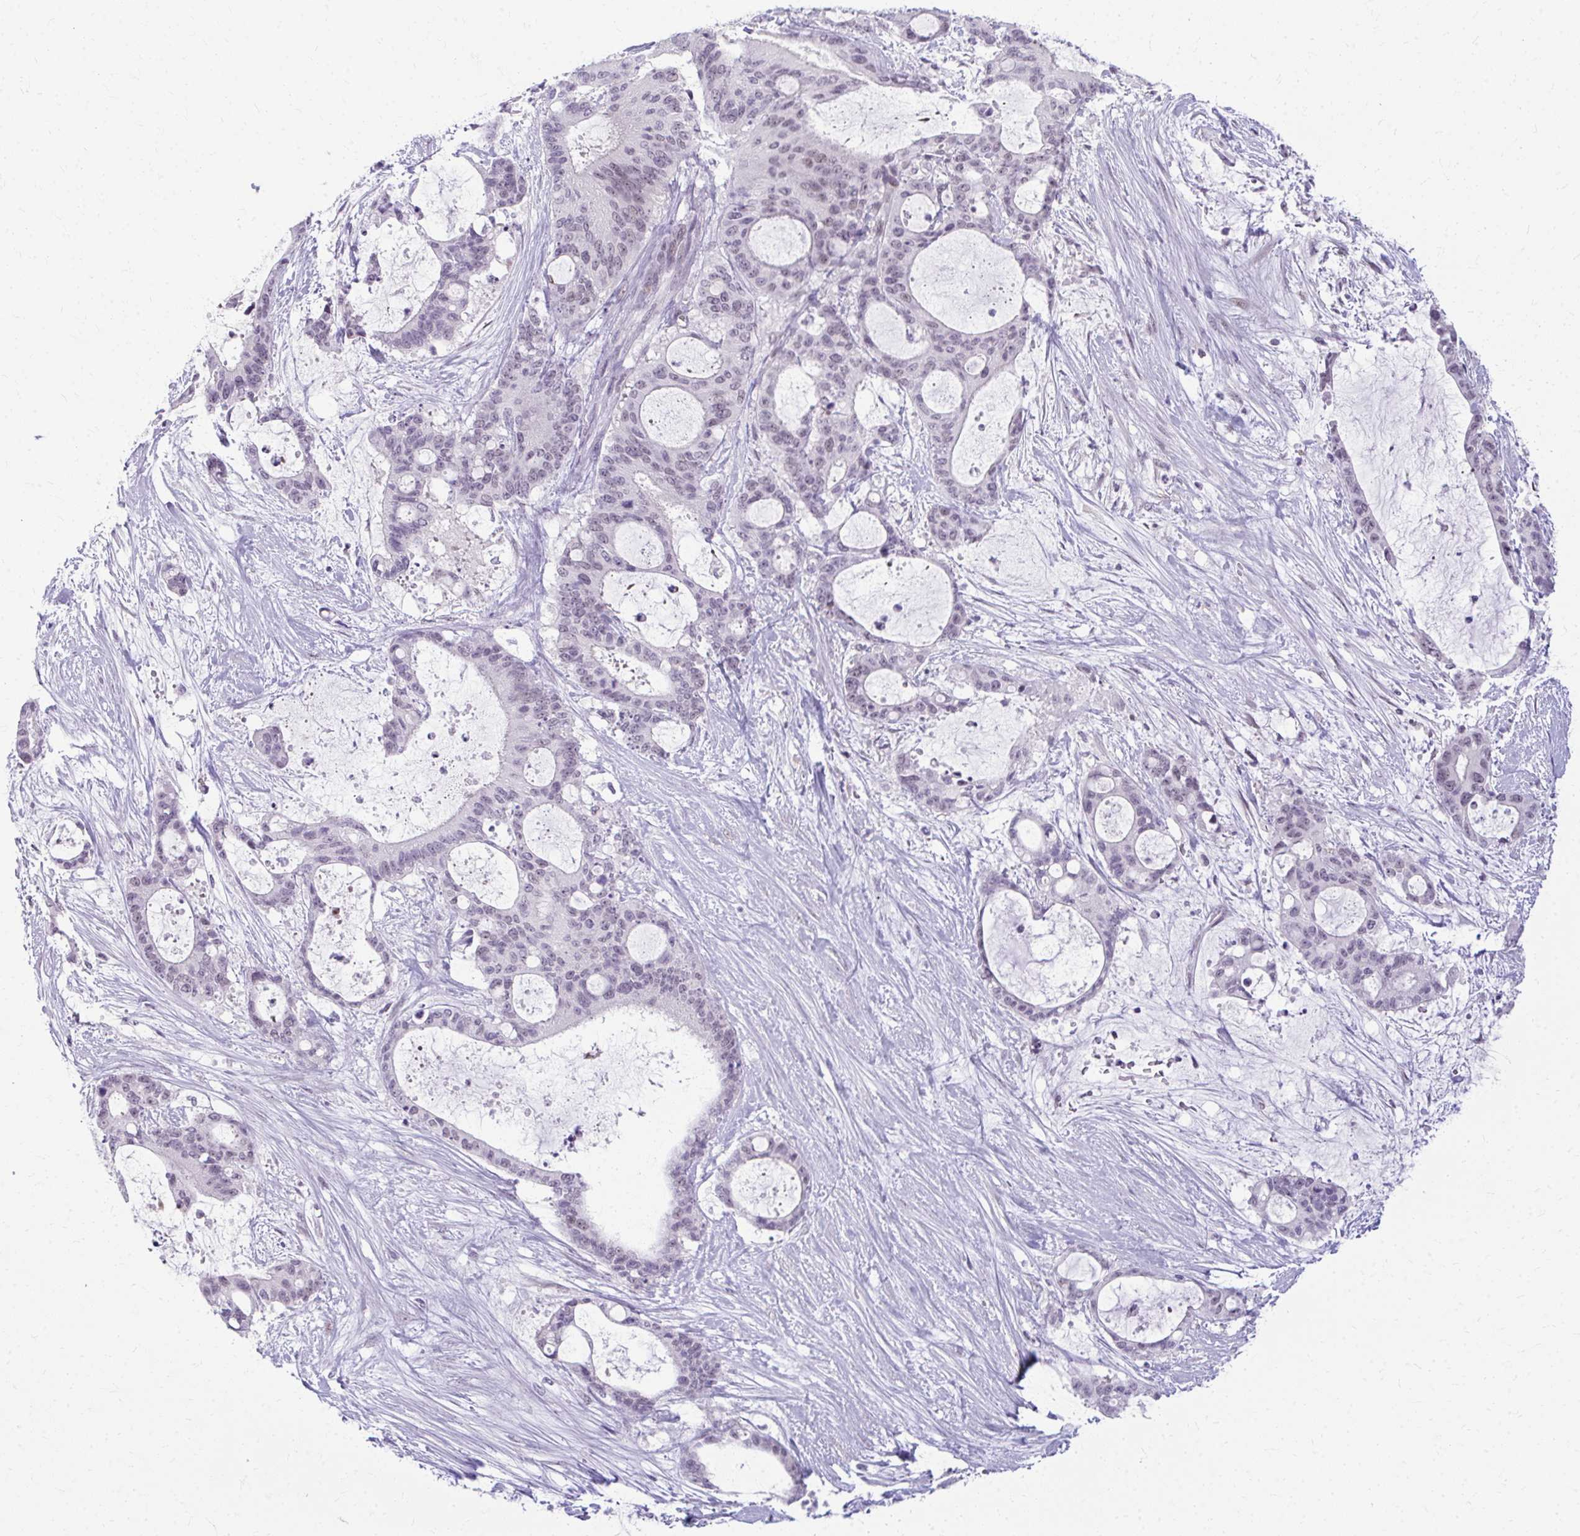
{"staining": {"intensity": "weak", "quantity": "<25%", "location": "nuclear"}, "tissue": "liver cancer", "cell_type": "Tumor cells", "image_type": "cancer", "snomed": [{"axis": "morphology", "description": "Normal tissue, NOS"}, {"axis": "morphology", "description": "Cholangiocarcinoma"}, {"axis": "topography", "description": "Liver"}, {"axis": "topography", "description": "Peripheral nerve tissue"}], "caption": "Immunohistochemical staining of cholangiocarcinoma (liver) shows no significant staining in tumor cells. (Immunohistochemistry (ihc), brightfield microscopy, high magnification).", "gene": "MAF1", "patient": {"sex": "female", "age": 73}}